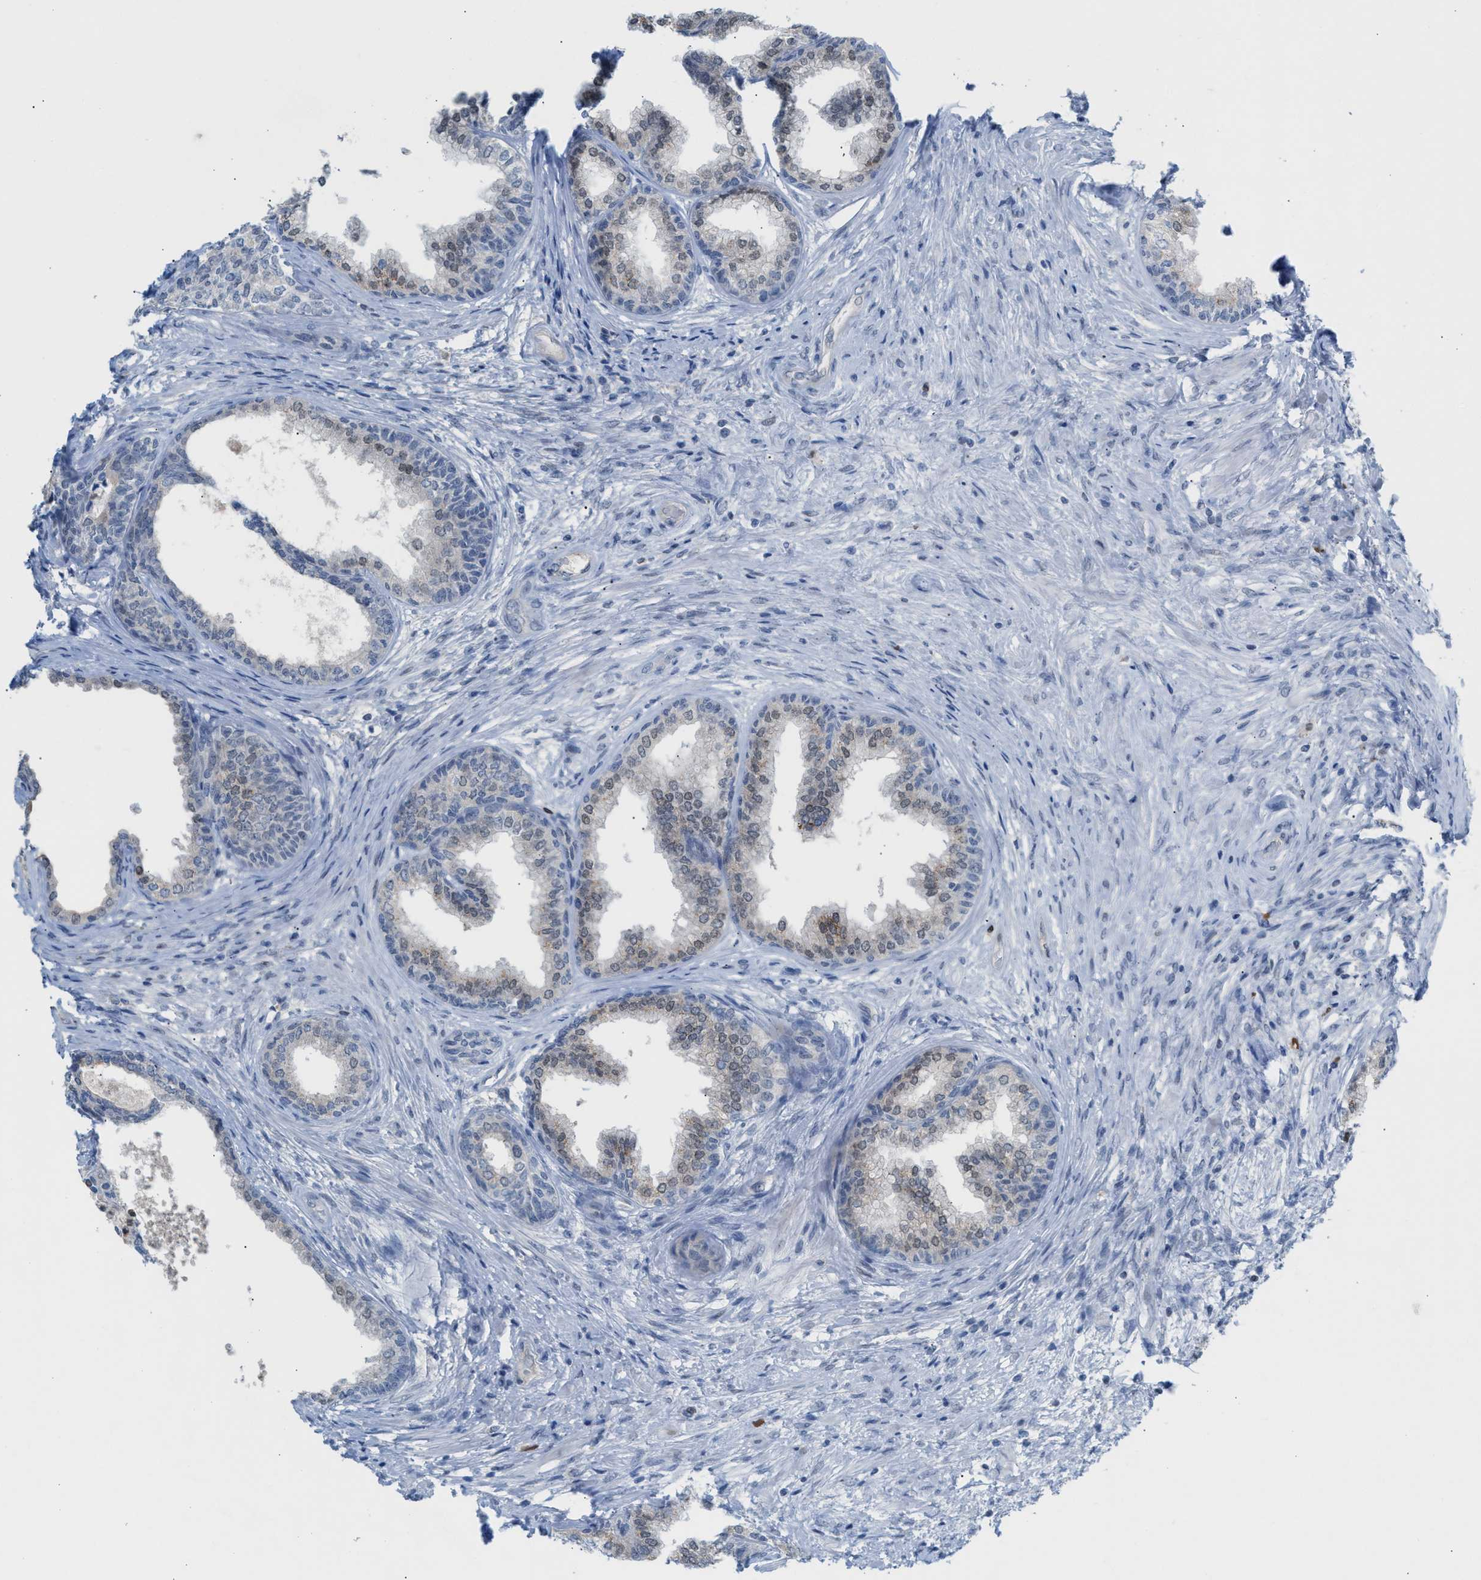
{"staining": {"intensity": "weak", "quantity": "25%-75%", "location": "cytoplasmic/membranous,nuclear"}, "tissue": "prostate", "cell_type": "Glandular cells", "image_type": "normal", "snomed": [{"axis": "morphology", "description": "Normal tissue, NOS"}, {"axis": "topography", "description": "Prostate"}], "caption": "Immunohistochemistry of unremarkable prostate reveals low levels of weak cytoplasmic/membranous,nuclear staining in approximately 25%-75% of glandular cells.", "gene": "PPM1D", "patient": {"sex": "male", "age": 76}}